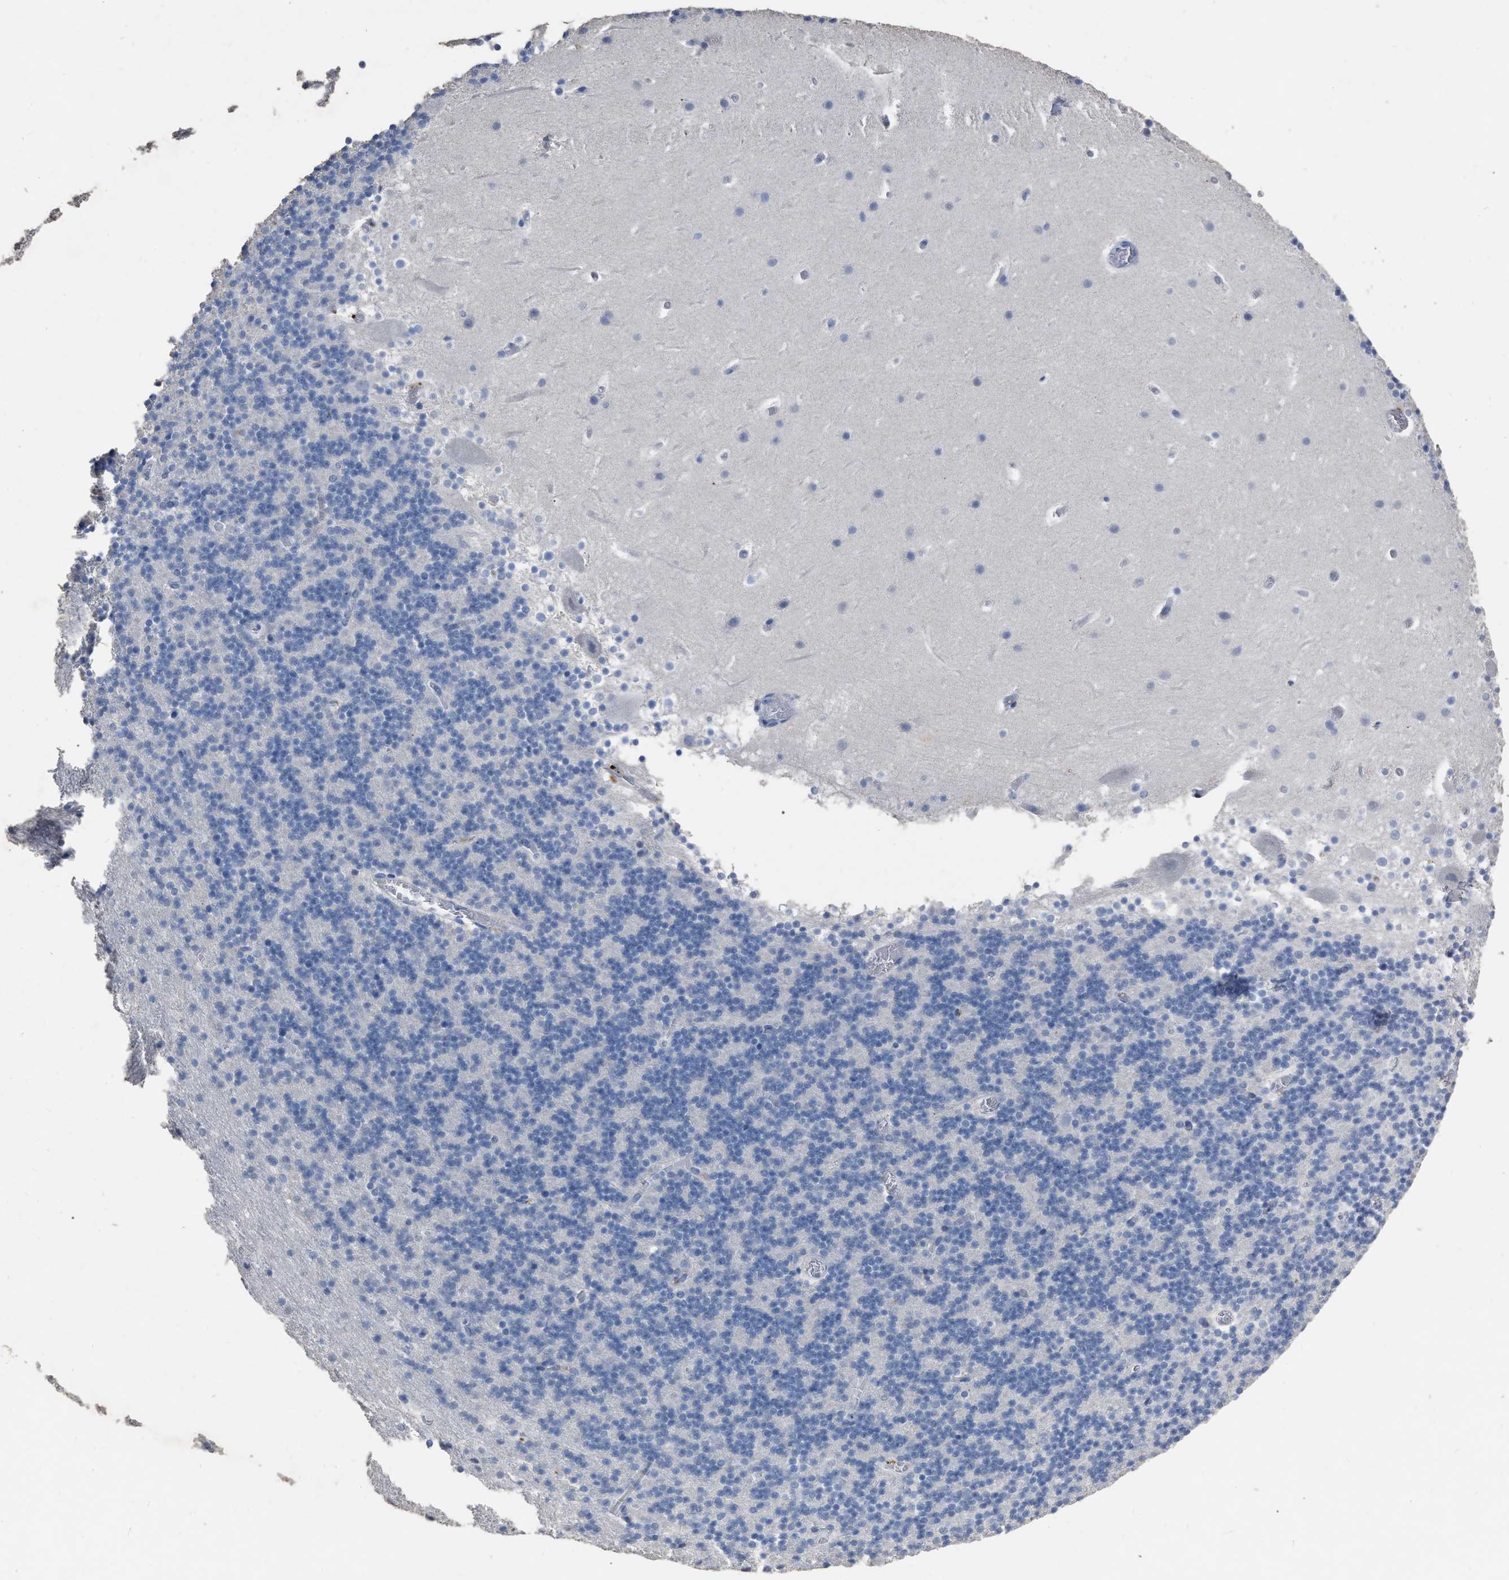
{"staining": {"intensity": "negative", "quantity": "none", "location": "none"}, "tissue": "cerebellum", "cell_type": "Cells in granular layer", "image_type": "normal", "snomed": [{"axis": "morphology", "description": "Normal tissue, NOS"}, {"axis": "topography", "description": "Cerebellum"}], "caption": "Immunohistochemical staining of benign cerebellum shows no significant staining in cells in granular layer.", "gene": "HABP2", "patient": {"sex": "male", "age": 45}}